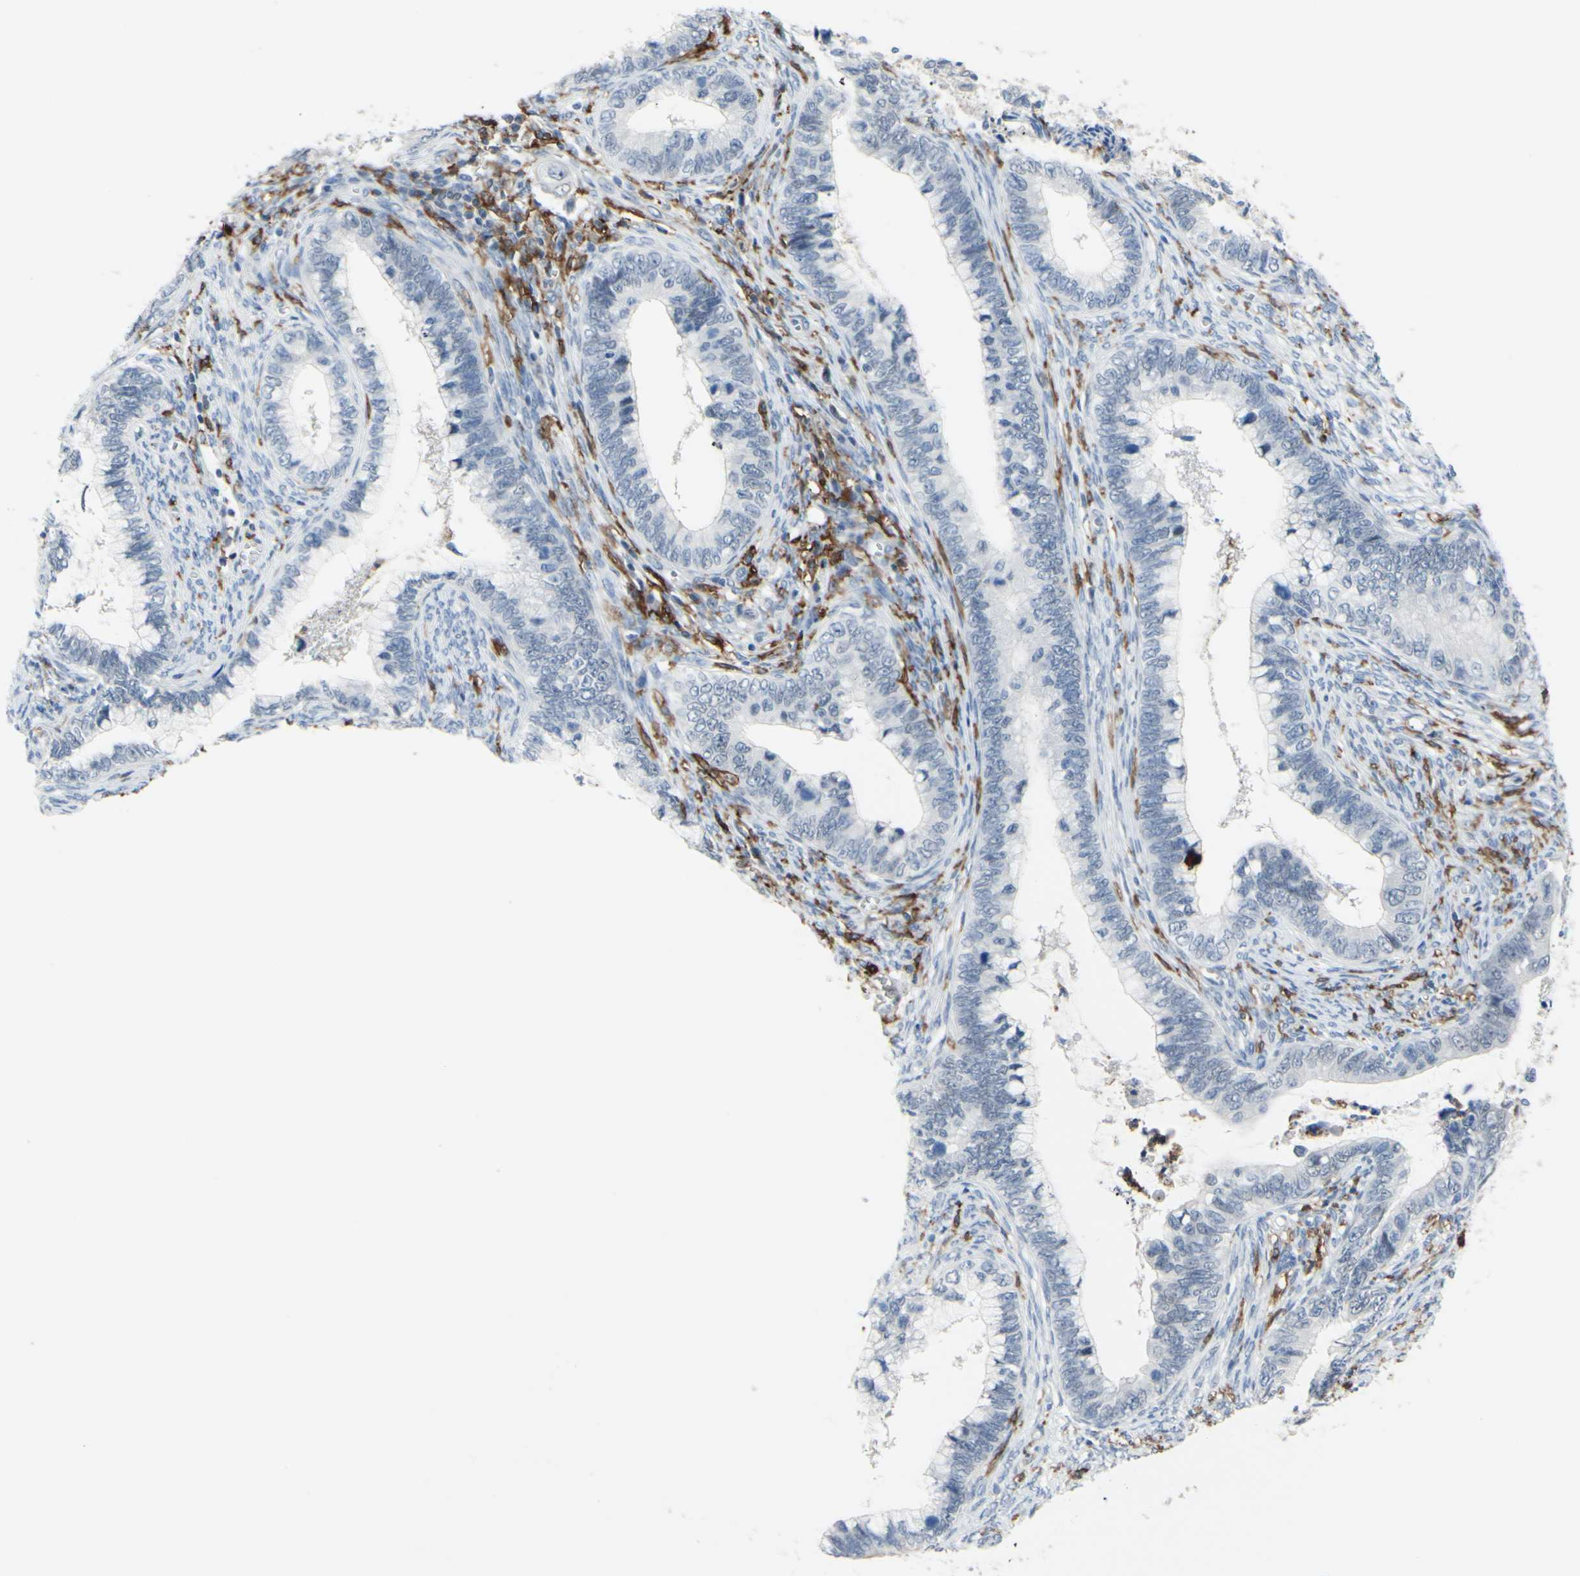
{"staining": {"intensity": "negative", "quantity": "none", "location": "none"}, "tissue": "cervical cancer", "cell_type": "Tumor cells", "image_type": "cancer", "snomed": [{"axis": "morphology", "description": "Adenocarcinoma, NOS"}, {"axis": "topography", "description": "Cervix"}], "caption": "An immunohistochemistry micrograph of adenocarcinoma (cervical) is shown. There is no staining in tumor cells of adenocarcinoma (cervical). (DAB immunohistochemistry with hematoxylin counter stain).", "gene": "FCGR2A", "patient": {"sex": "female", "age": 44}}